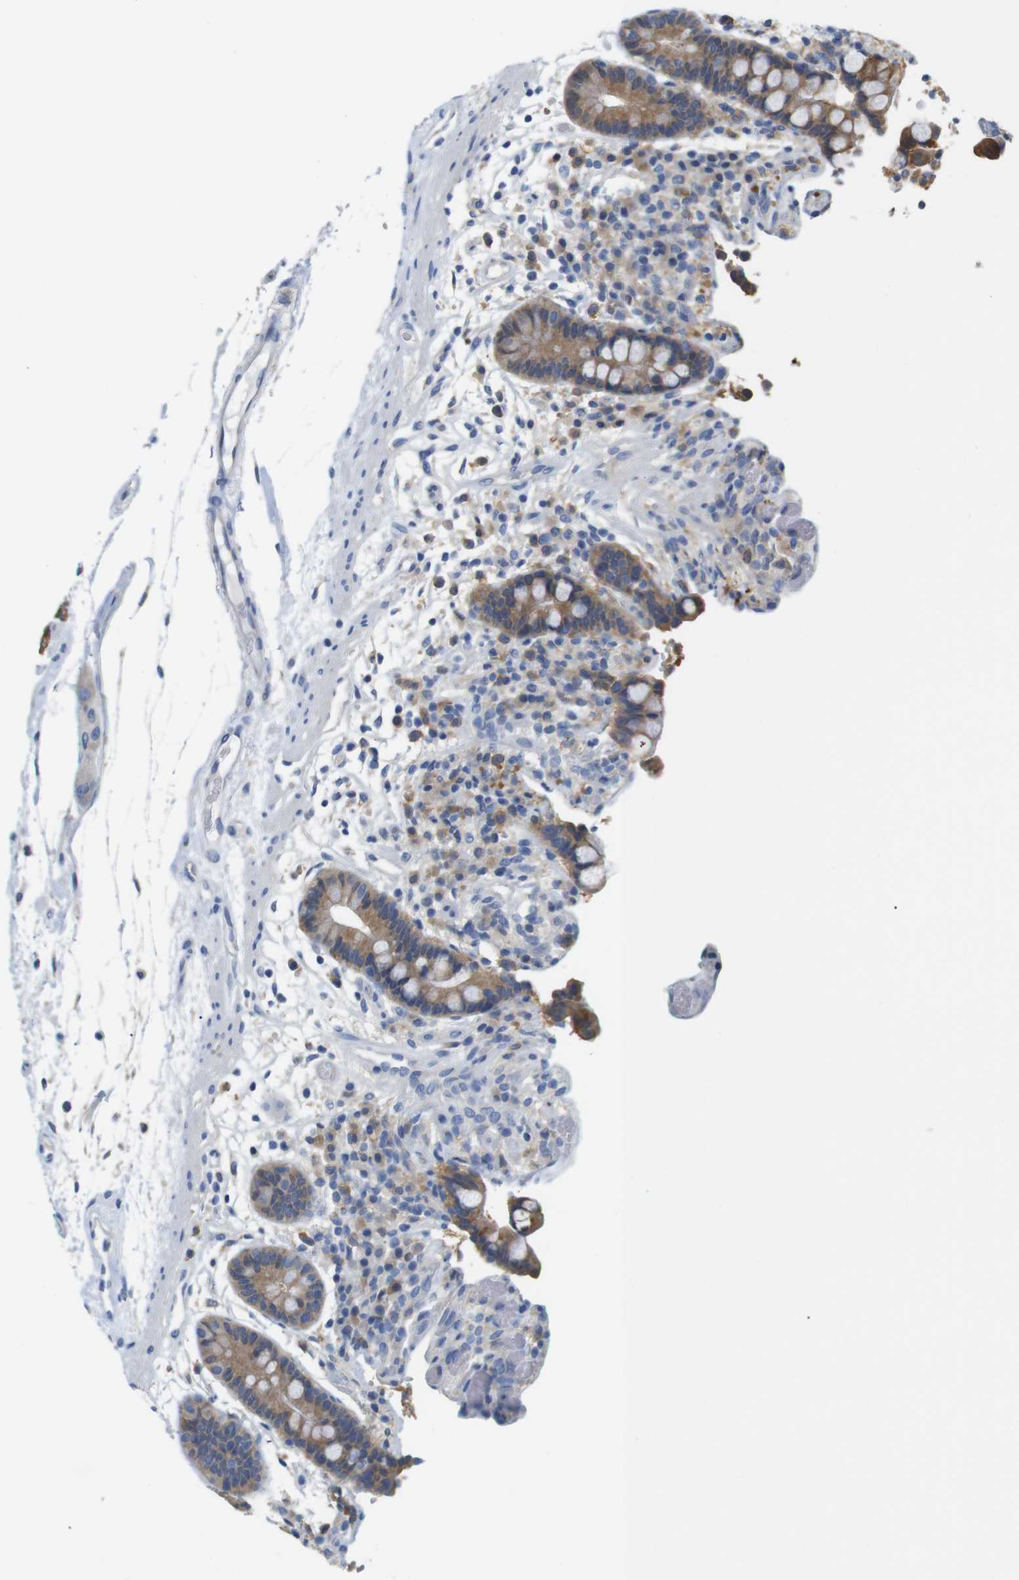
{"staining": {"intensity": "negative", "quantity": "none", "location": "none"}, "tissue": "colon", "cell_type": "Endothelial cells", "image_type": "normal", "snomed": [{"axis": "morphology", "description": "Normal tissue, NOS"}, {"axis": "topography", "description": "Colon"}], "caption": "The immunohistochemistry histopathology image has no significant positivity in endothelial cells of colon.", "gene": "NEBL", "patient": {"sex": "male", "age": 73}}